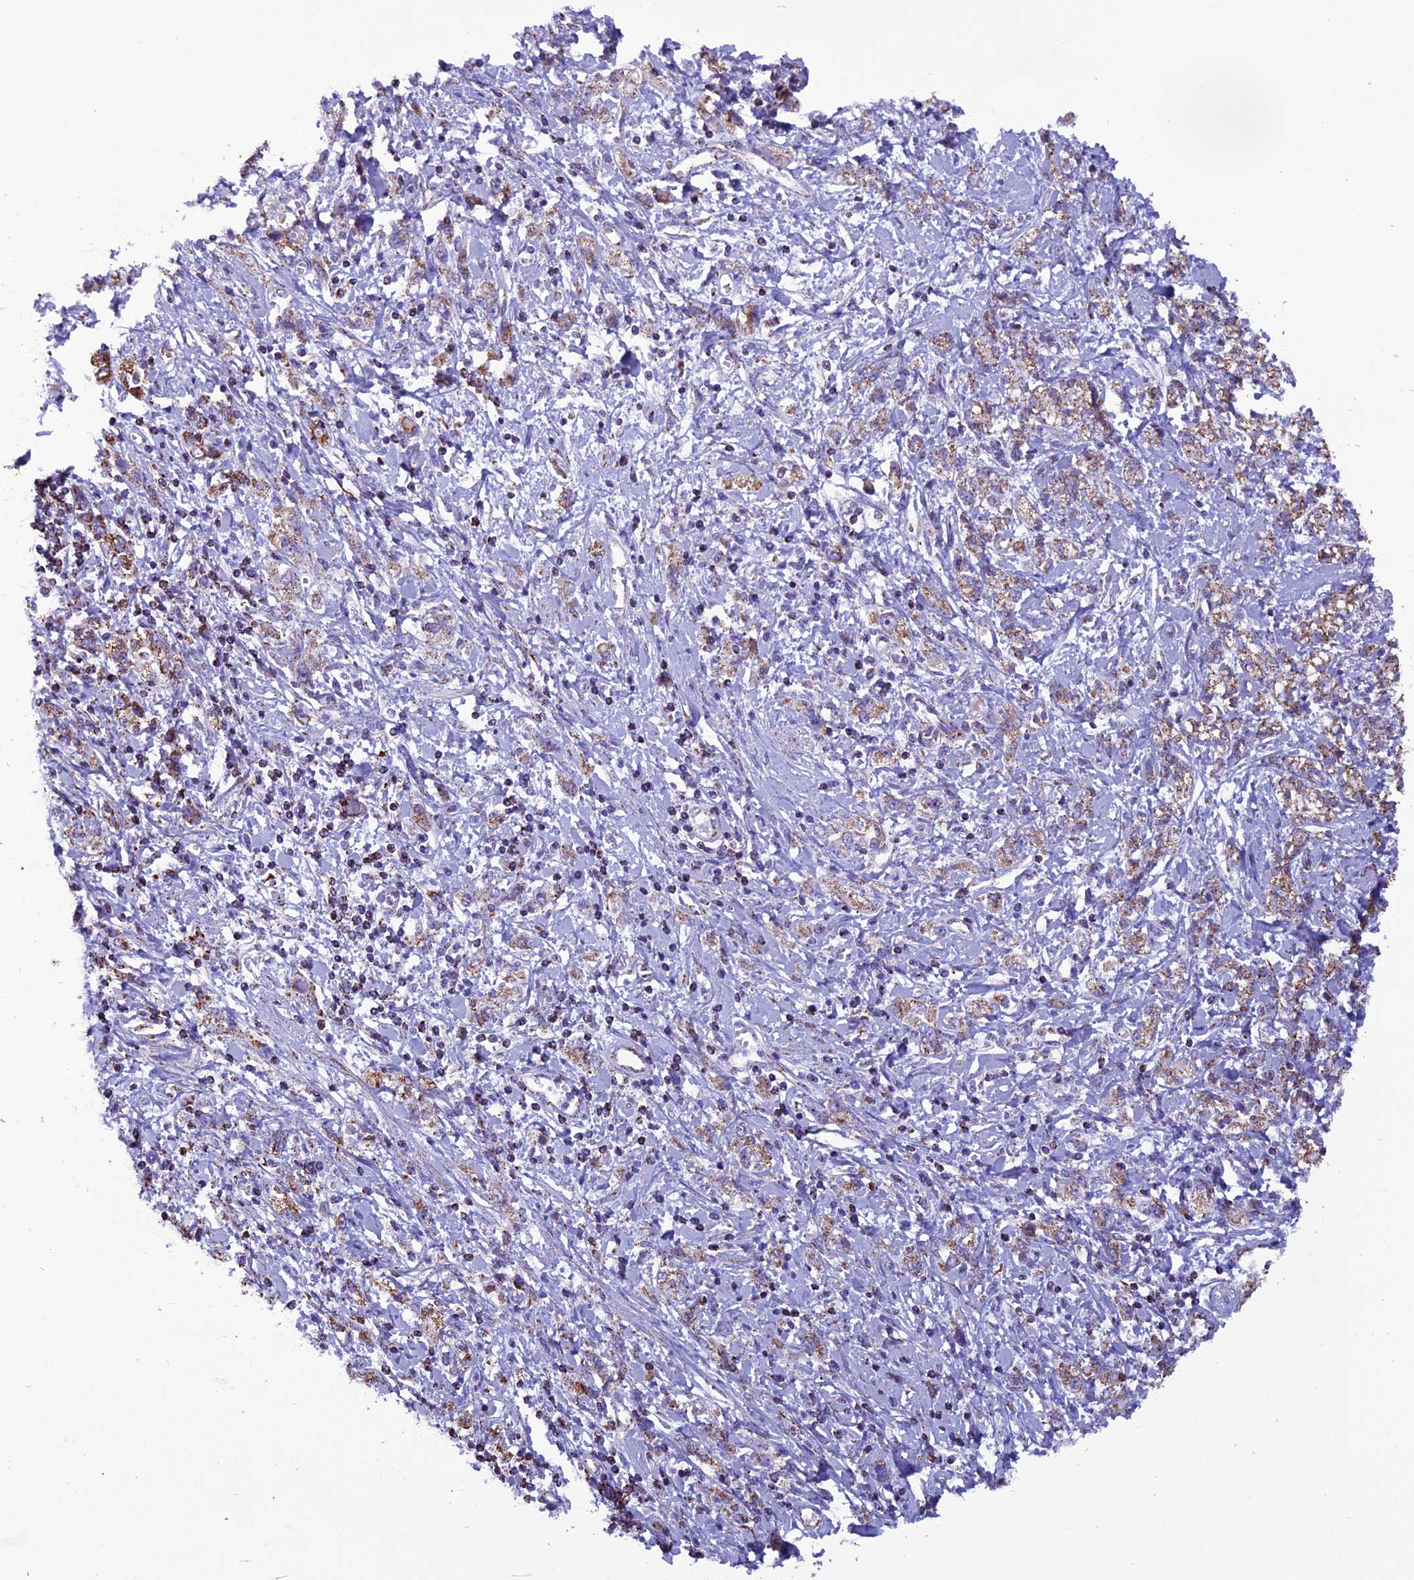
{"staining": {"intensity": "moderate", "quantity": ">75%", "location": "cytoplasmic/membranous"}, "tissue": "stomach cancer", "cell_type": "Tumor cells", "image_type": "cancer", "snomed": [{"axis": "morphology", "description": "Adenocarcinoma, NOS"}, {"axis": "topography", "description": "Stomach"}], "caption": "An IHC image of neoplastic tissue is shown. Protein staining in brown labels moderate cytoplasmic/membranous positivity in stomach adenocarcinoma within tumor cells.", "gene": "ICA1L", "patient": {"sex": "female", "age": 76}}